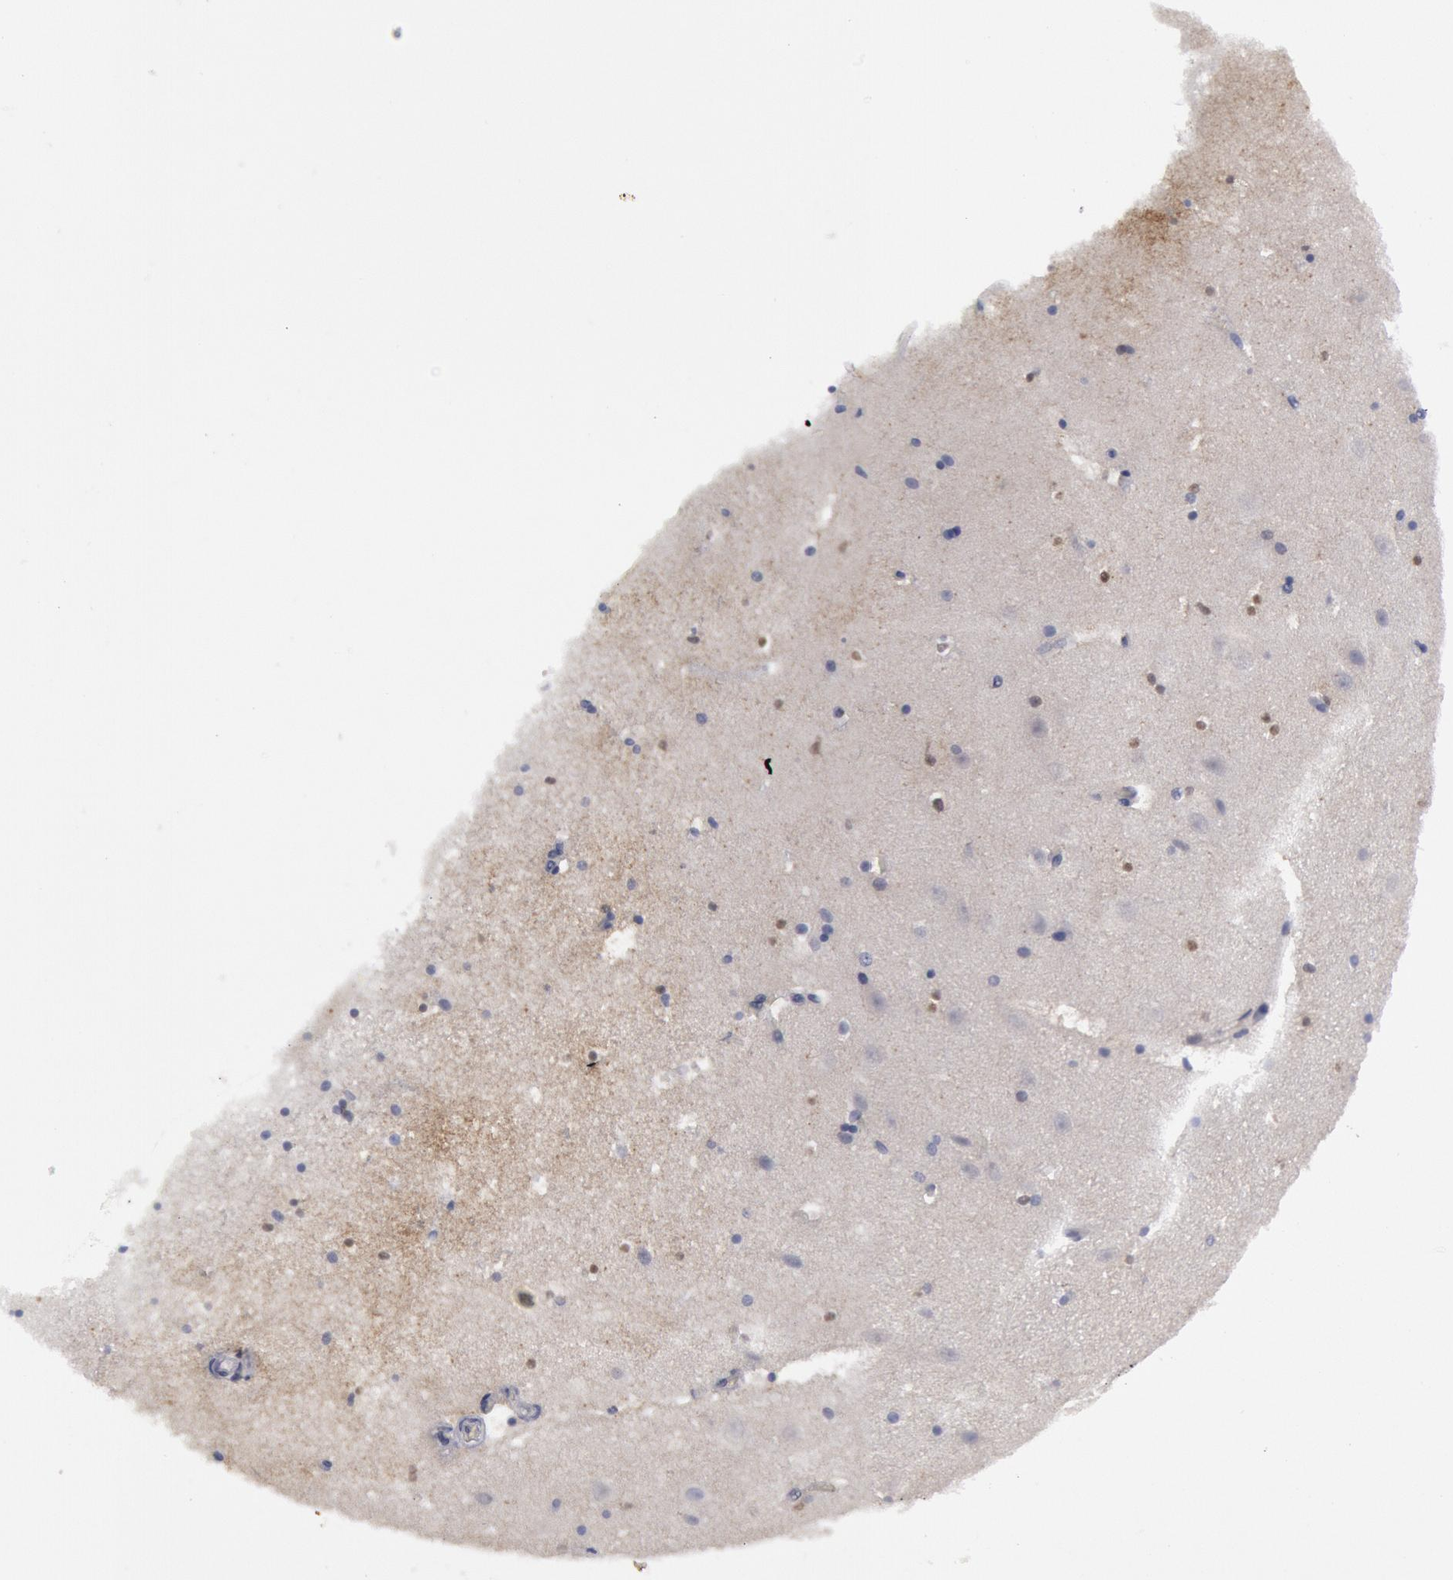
{"staining": {"intensity": "weak", "quantity": "<25%", "location": "cytoplasmic/membranous"}, "tissue": "hippocampus", "cell_type": "Glial cells", "image_type": "normal", "snomed": [{"axis": "morphology", "description": "Normal tissue, NOS"}, {"axis": "topography", "description": "Hippocampus"}], "caption": "An IHC micrograph of normal hippocampus is shown. There is no staining in glial cells of hippocampus.", "gene": "FHL1", "patient": {"sex": "male", "age": 45}}